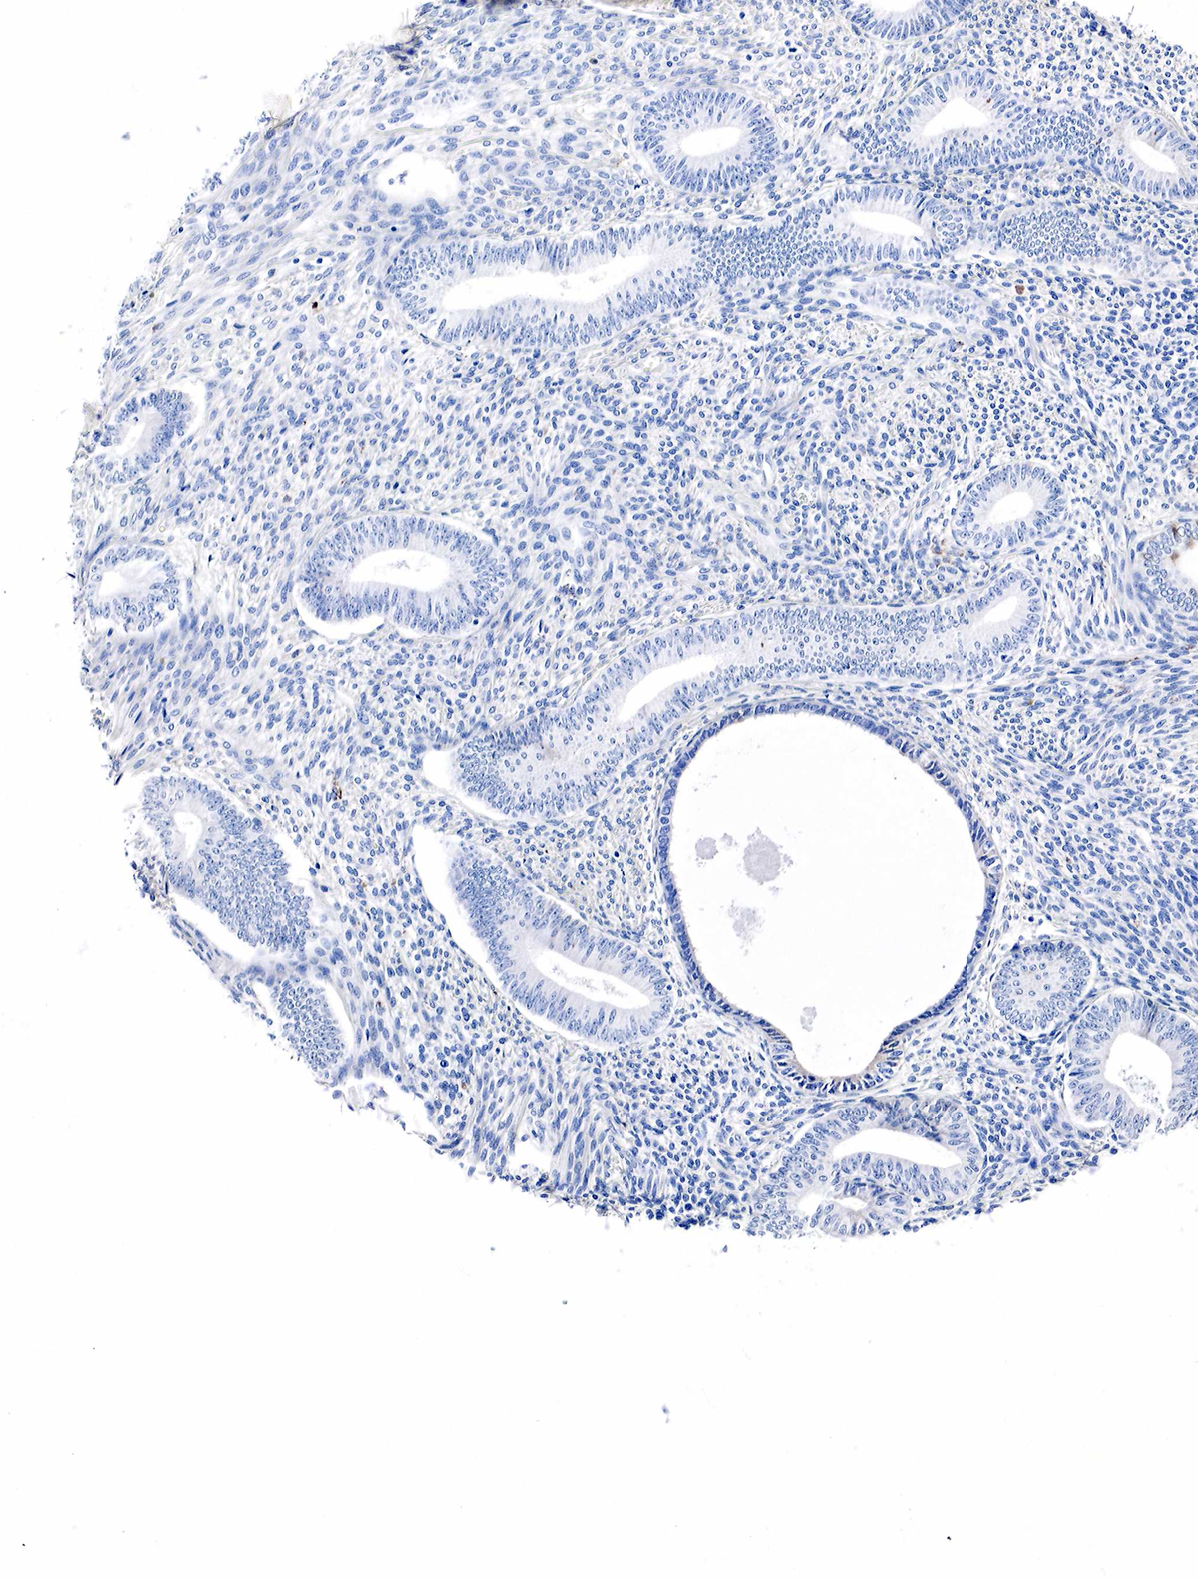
{"staining": {"intensity": "negative", "quantity": "none", "location": "none"}, "tissue": "endometrium", "cell_type": "Cells in endometrial stroma", "image_type": "normal", "snomed": [{"axis": "morphology", "description": "Normal tissue, NOS"}, {"axis": "topography", "description": "Endometrium"}], "caption": "High power microscopy image of an immunohistochemistry histopathology image of benign endometrium, revealing no significant positivity in cells in endometrial stroma.", "gene": "LYZ", "patient": {"sex": "female", "age": 82}}